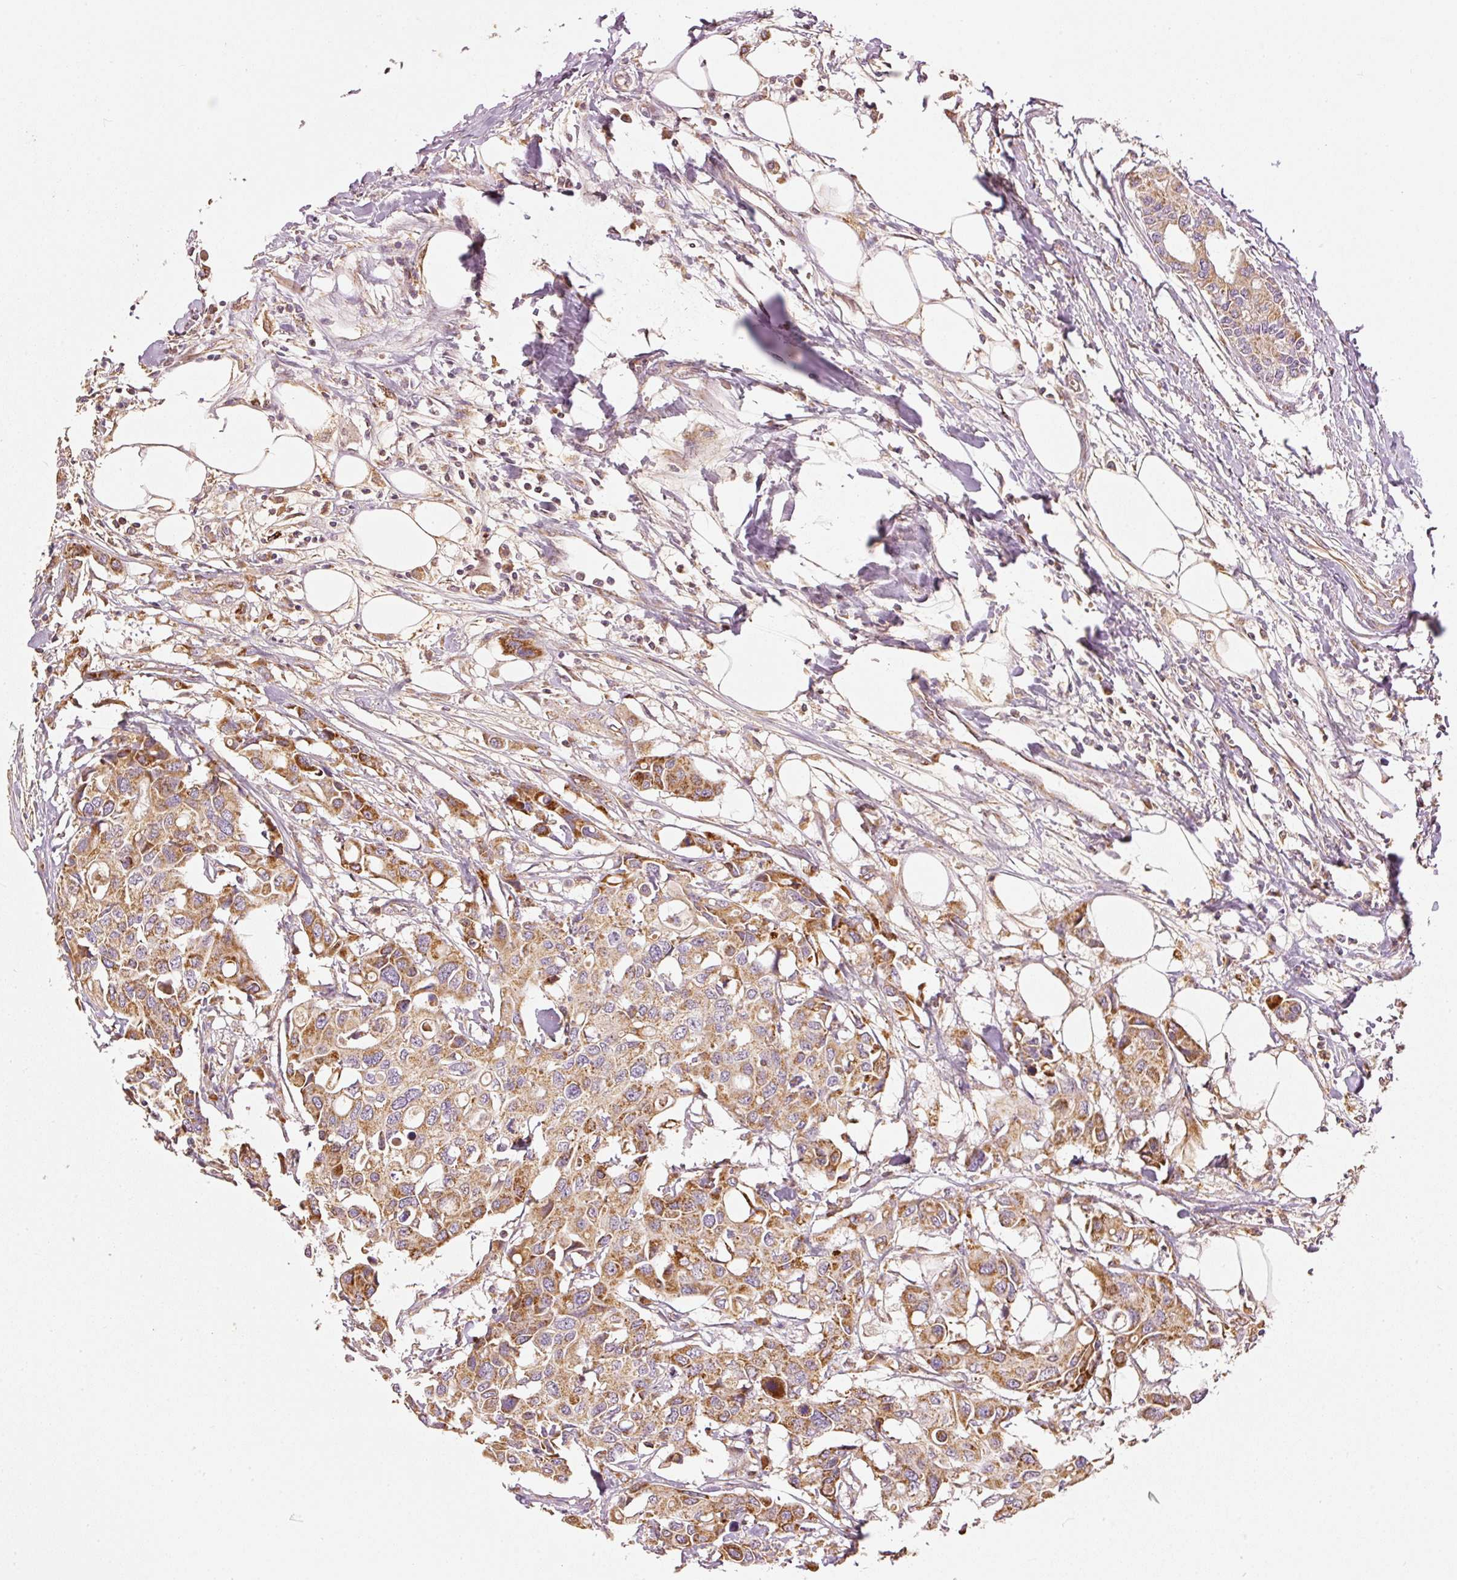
{"staining": {"intensity": "moderate", "quantity": ">75%", "location": "cytoplasmic/membranous"}, "tissue": "colorectal cancer", "cell_type": "Tumor cells", "image_type": "cancer", "snomed": [{"axis": "morphology", "description": "Adenocarcinoma, NOS"}, {"axis": "topography", "description": "Colon"}], "caption": "DAB (3,3'-diaminobenzidine) immunohistochemical staining of human colorectal cancer (adenocarcinoma) shows moderate cytoplasmic/membranous protein staining in about >75% of tumor cells.", "gene": "MTHFD1L", "patient": {"sex": "male", "age": 77}}